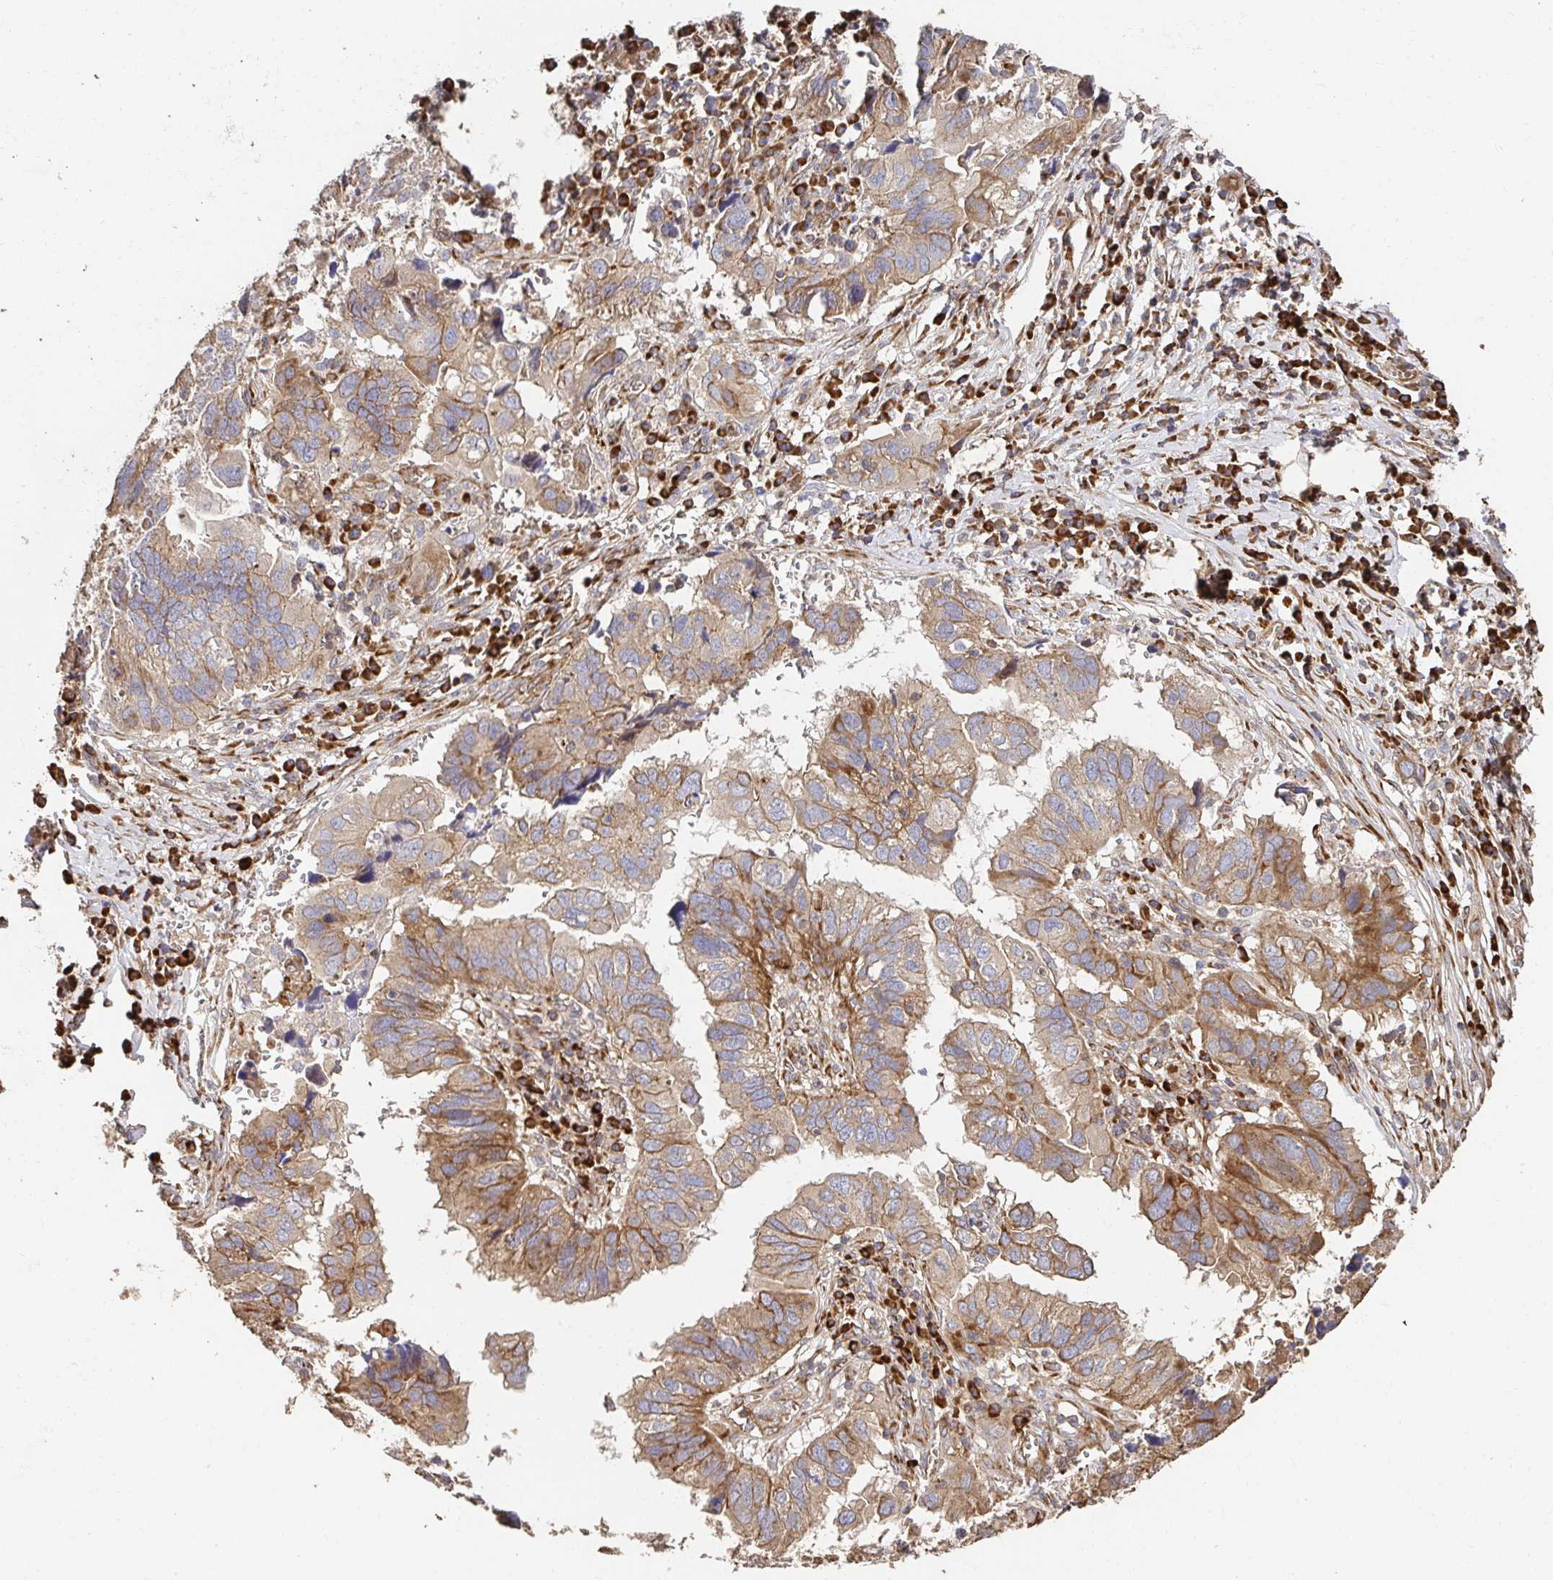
{"staining": {"intensity": "moderate", "quantity": ">75%", "location": "cytoplasmic/membranous"}, "tissue": "ovarian cancer", "cell_type": "Tumor cells", "image_type": "cancer", "snomed": [{"axis": "morphology", "description": "Cystadenocarcinoma, serous, NOS"}, {"axis": "topography", "description": "Ovary"}], "caption": "Immunohistochemical staining of ovarian cancer exhibits medium levels of moderate cytoplasmic/membranous positivity in approximately >75% of tumor cells.", "gene": "APBB1", "patient": {"sex": "female", "age": 79}}